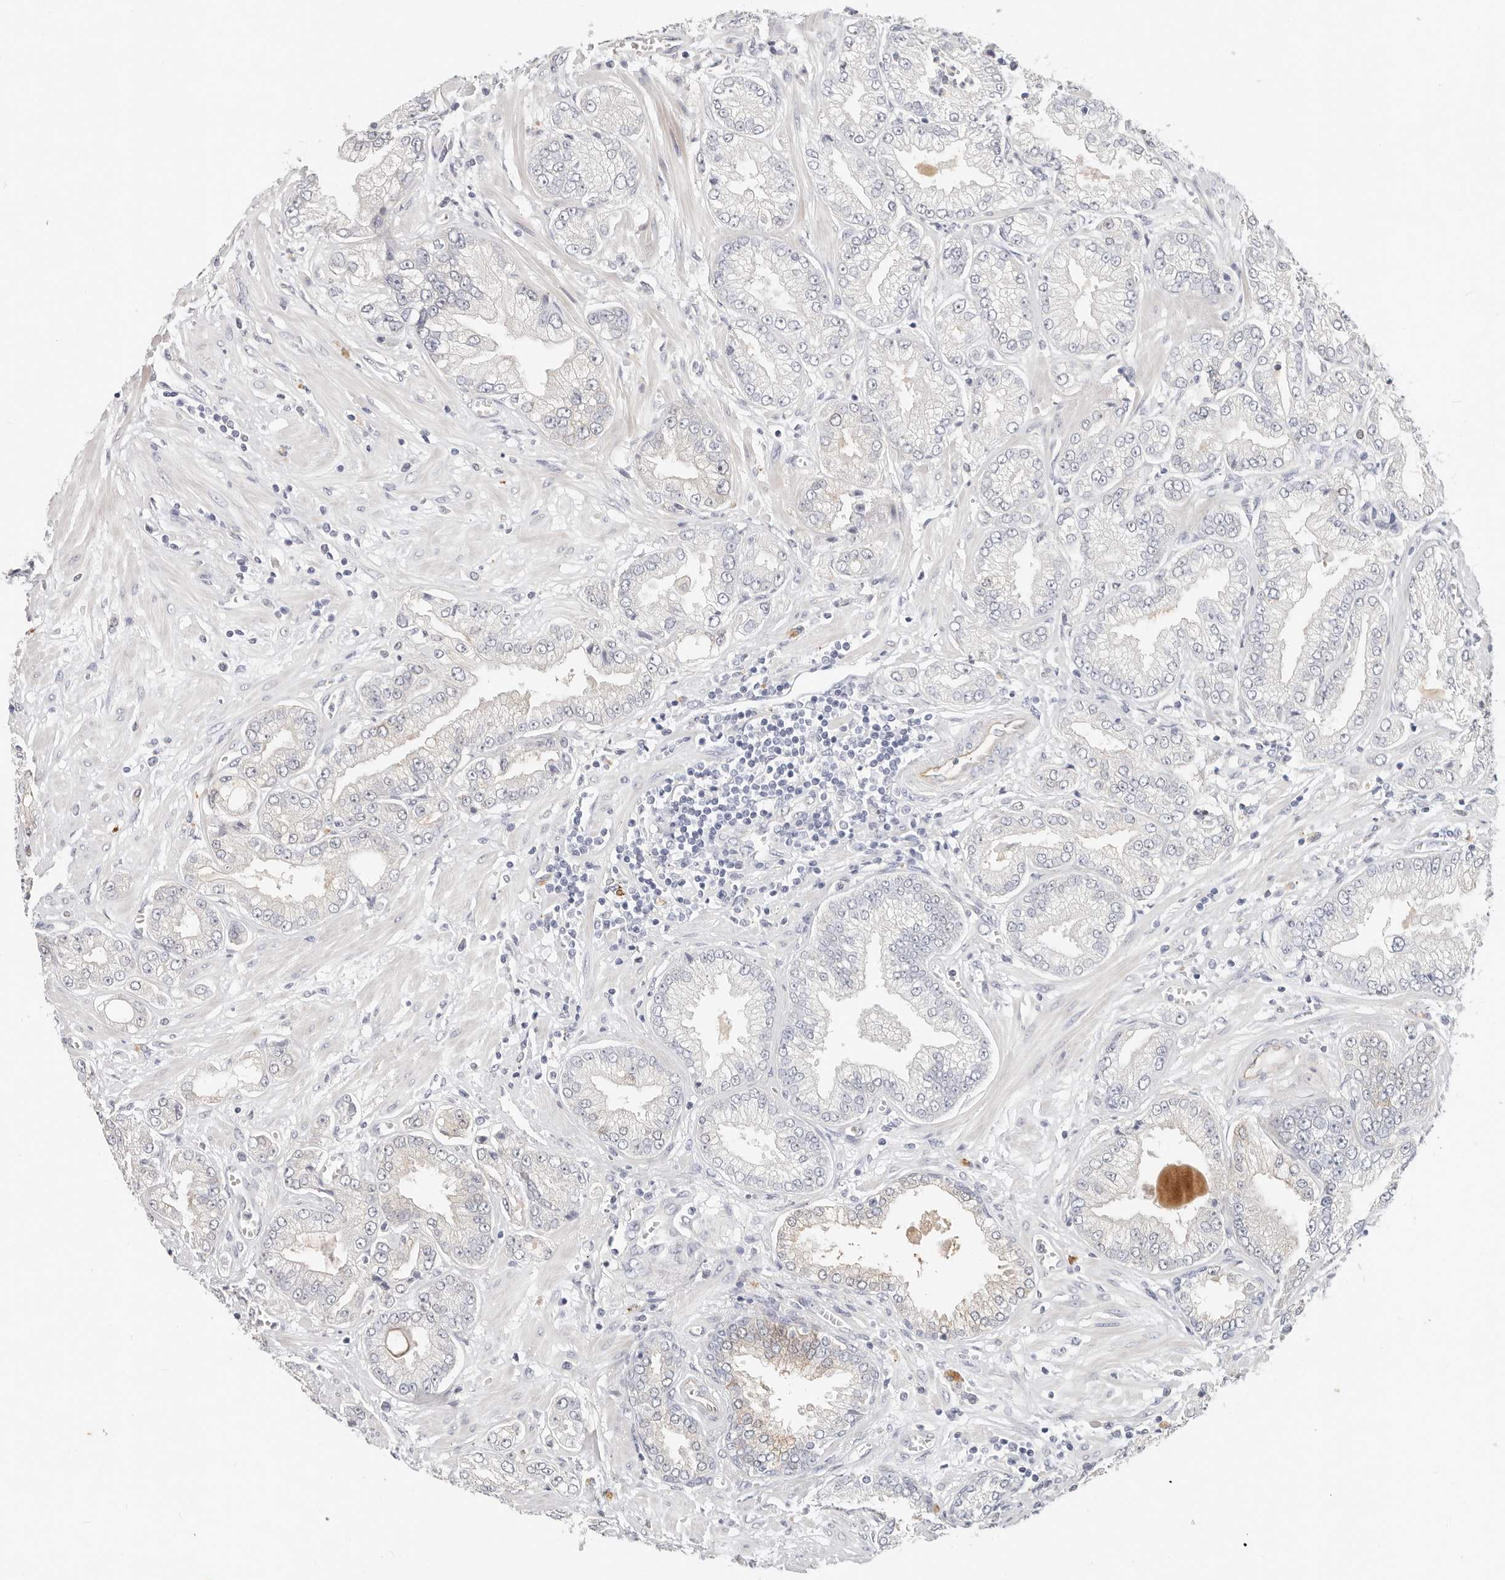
{"staining": {"intensity": "negative", "quantity": "none", "location": "none"}, "tissue": "prostate cancer", "cell_type": "Tumor cells", "image_type": "cancer", "snomed": [{"axis": "morphology", "description": "Adenocarcinoma, Low grade"}, {"axis": "topography", "description": "Prostate"}], "caption": "Immunohistochemical staining of prostate cancer shows no significant positivity in tumor cells.", "gene": "ZRANB1", "patient": {"sex": "male", "age": 62}}